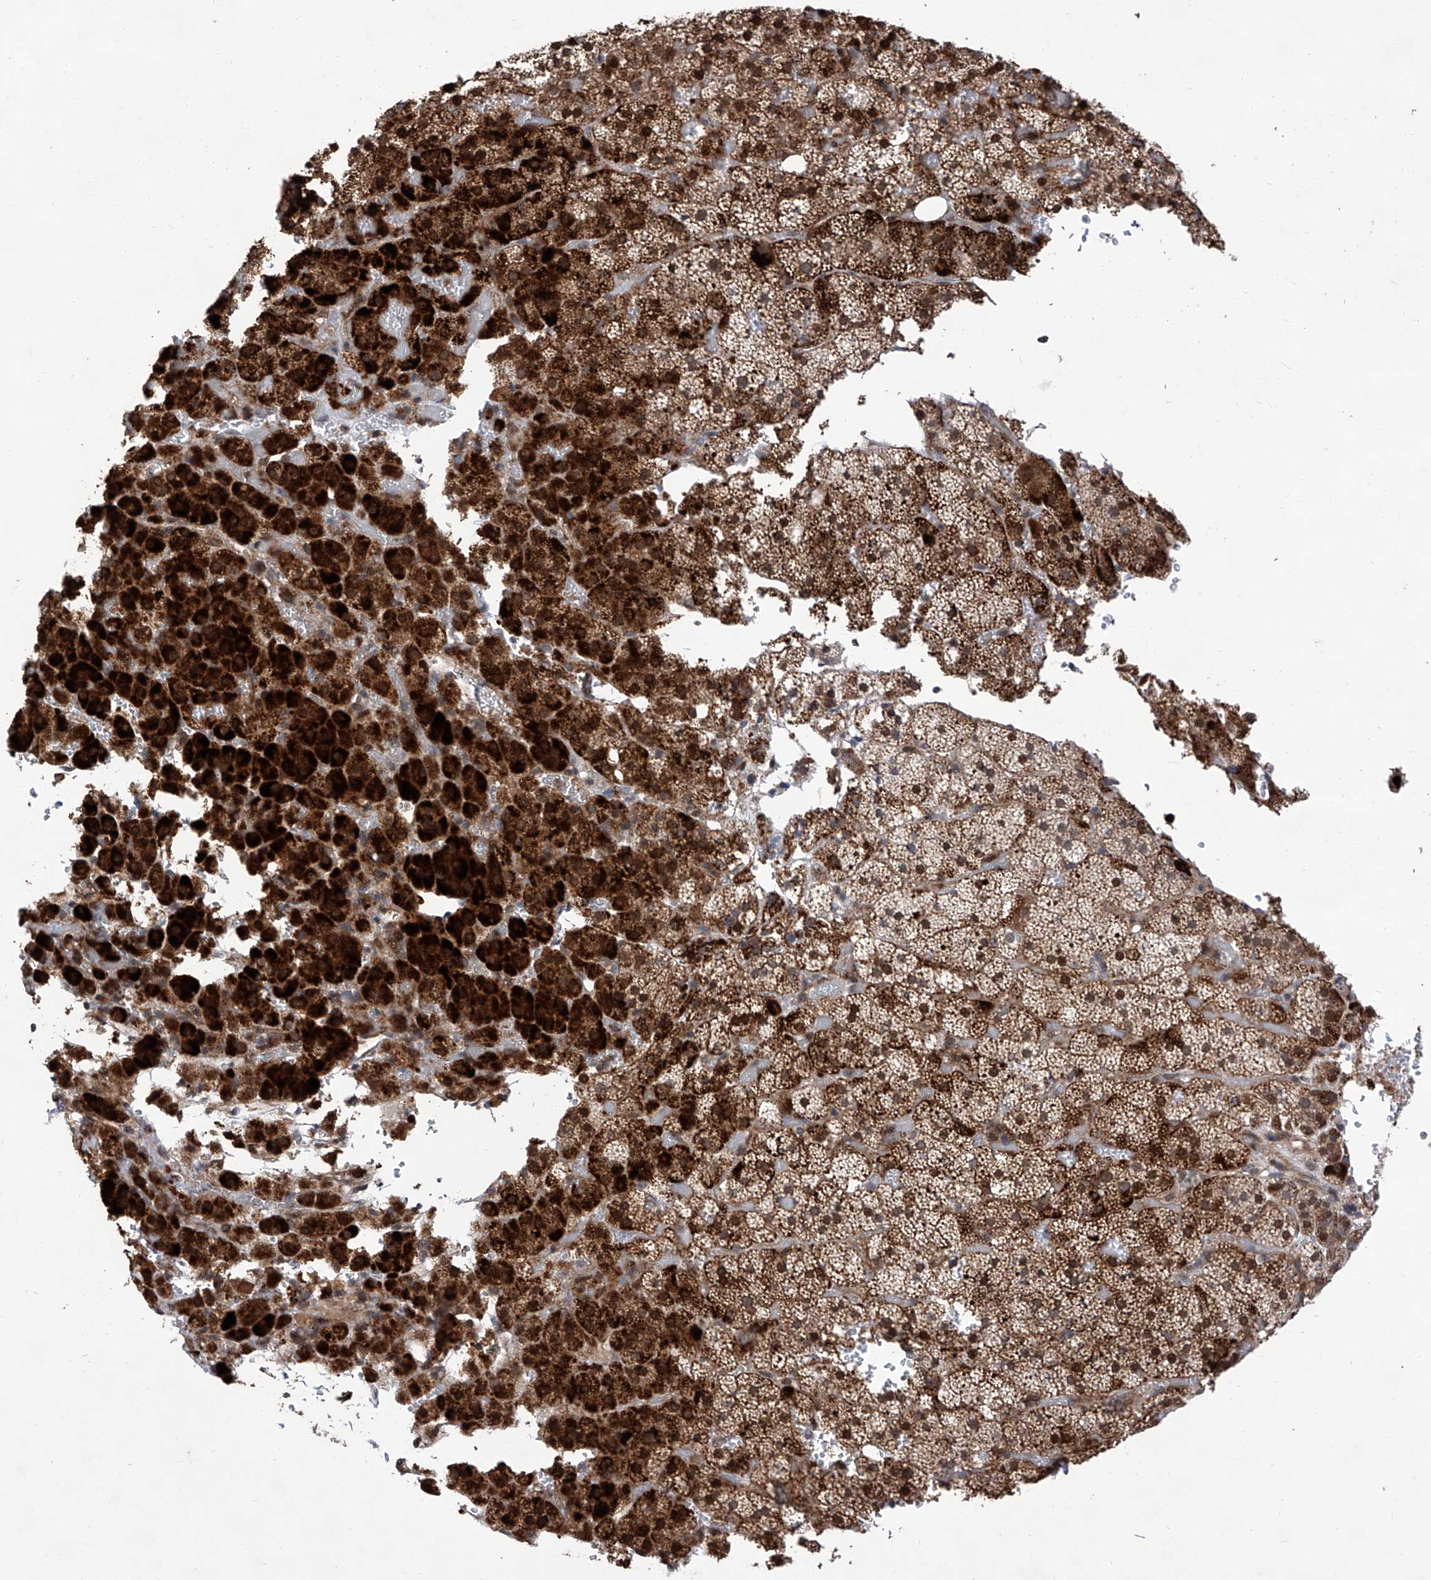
{"staining": {"intensity": "strong", "quantity": ">75%", "location": "cytoplasmic/membranous"}, "tissue": "adrenal gland", "cell_type": "Glandular cells", "image_type": "normal", "snomed": [{"axis": "morphology", "description": "Normal tissue, NOS"}, {"axis": "topography", "description": "Adrenal gland"}], "caption": "This histopathology image reveals IHC staining of benign human adrenal gland, with high strong cytoplasmic/membranous staining in about >75% of glandular cells.", "gene": "FARP2", "patient": {"sex": "female", "age": 59}}